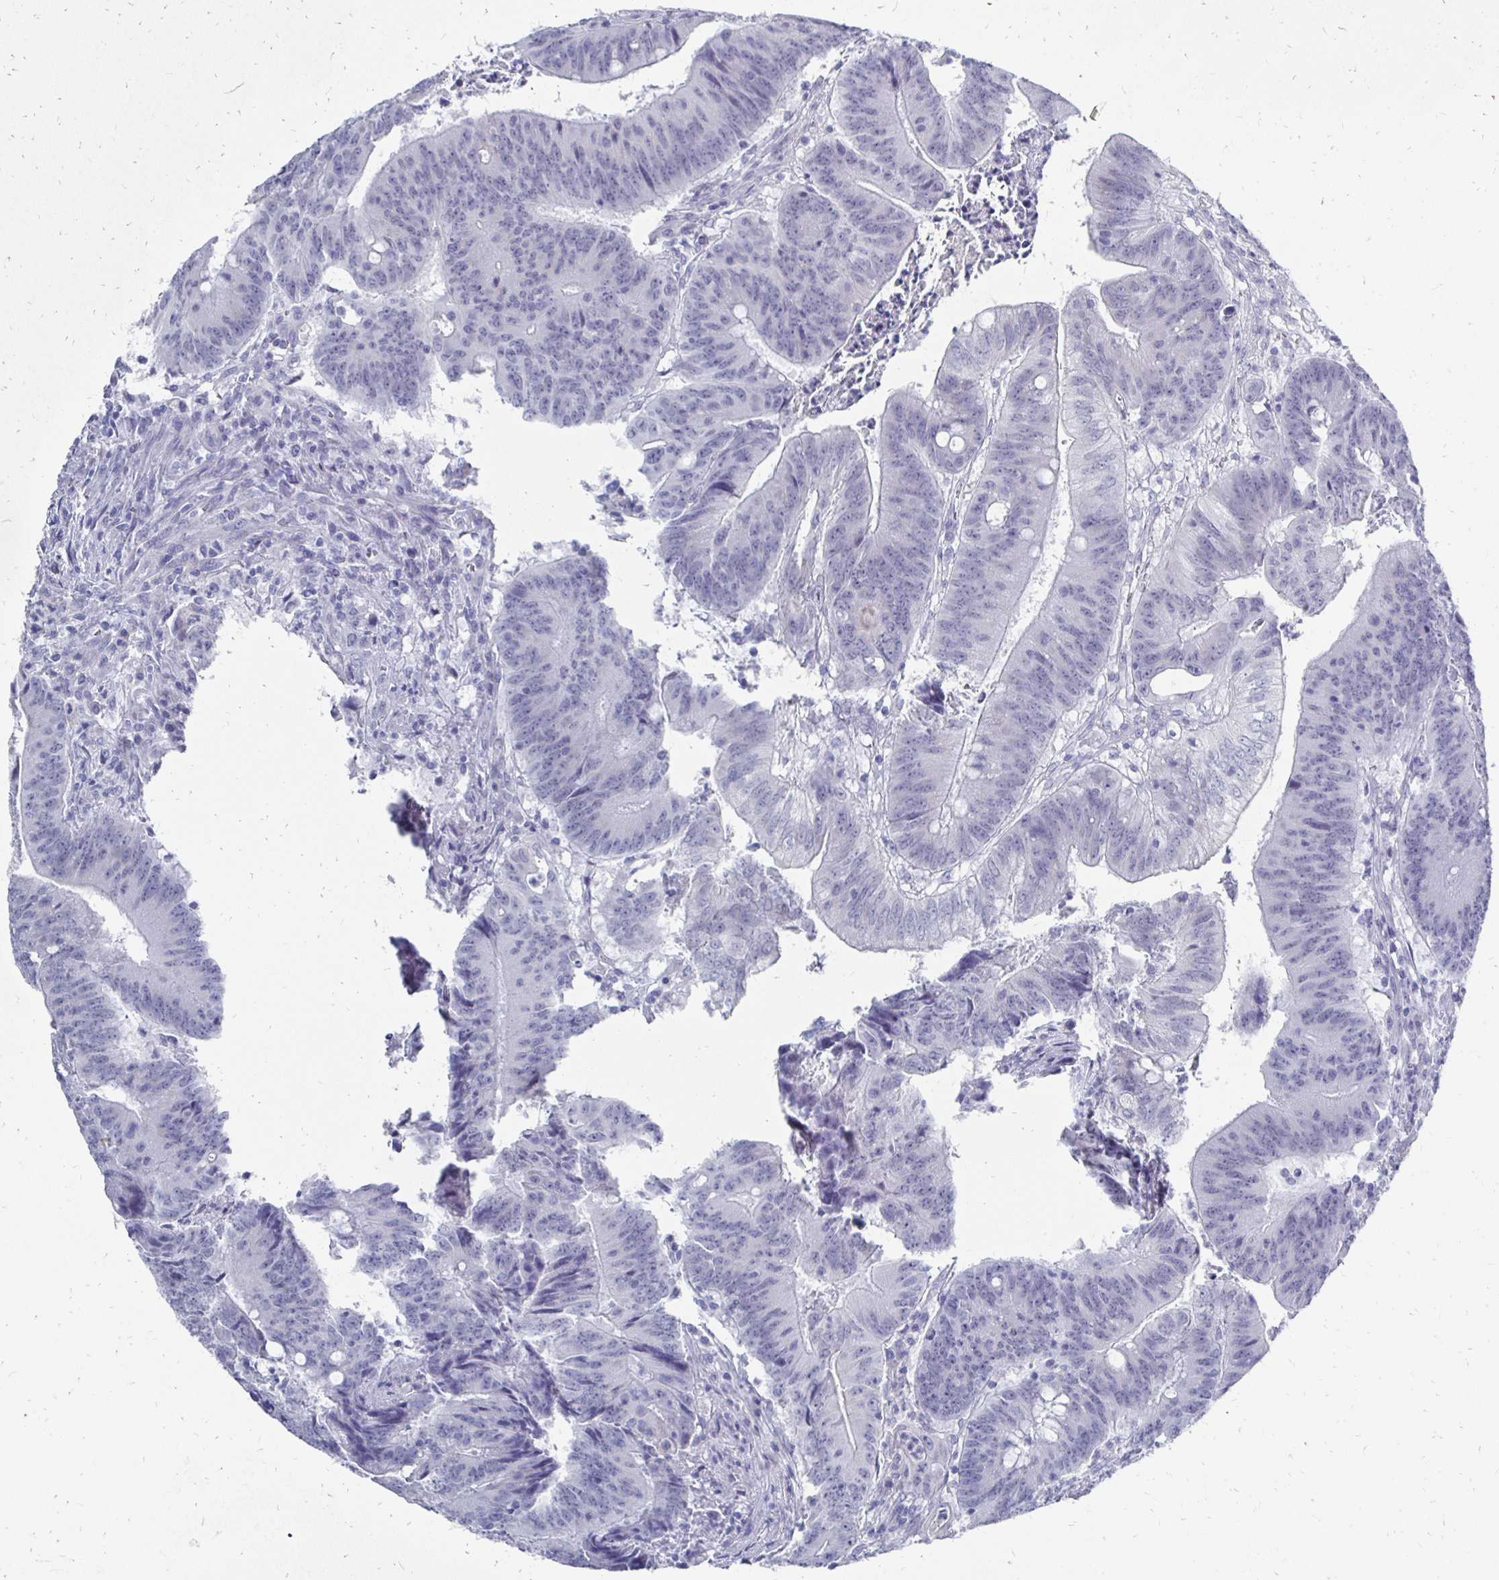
{"staining": {"intensity": "negative", "quantity": "none", "location": "none"}, "tissue": "colorectal cancer", "cell_type": "Tumor cells", "image_type": "cancer", "snomed": [{"axis": "morphology", "description": "Adenocarcinoma, NOS"}, {"axis": "topography", "description": "Colon"}], "caption": "DAB (3,3'-diaminobenzidine) immunohistochemical staining of adenocarcinoma (colorectal) shows no significant positivity in tumor cells.", "gene": "SYCP3", "patient": {"sex": "female", "age": 87}}